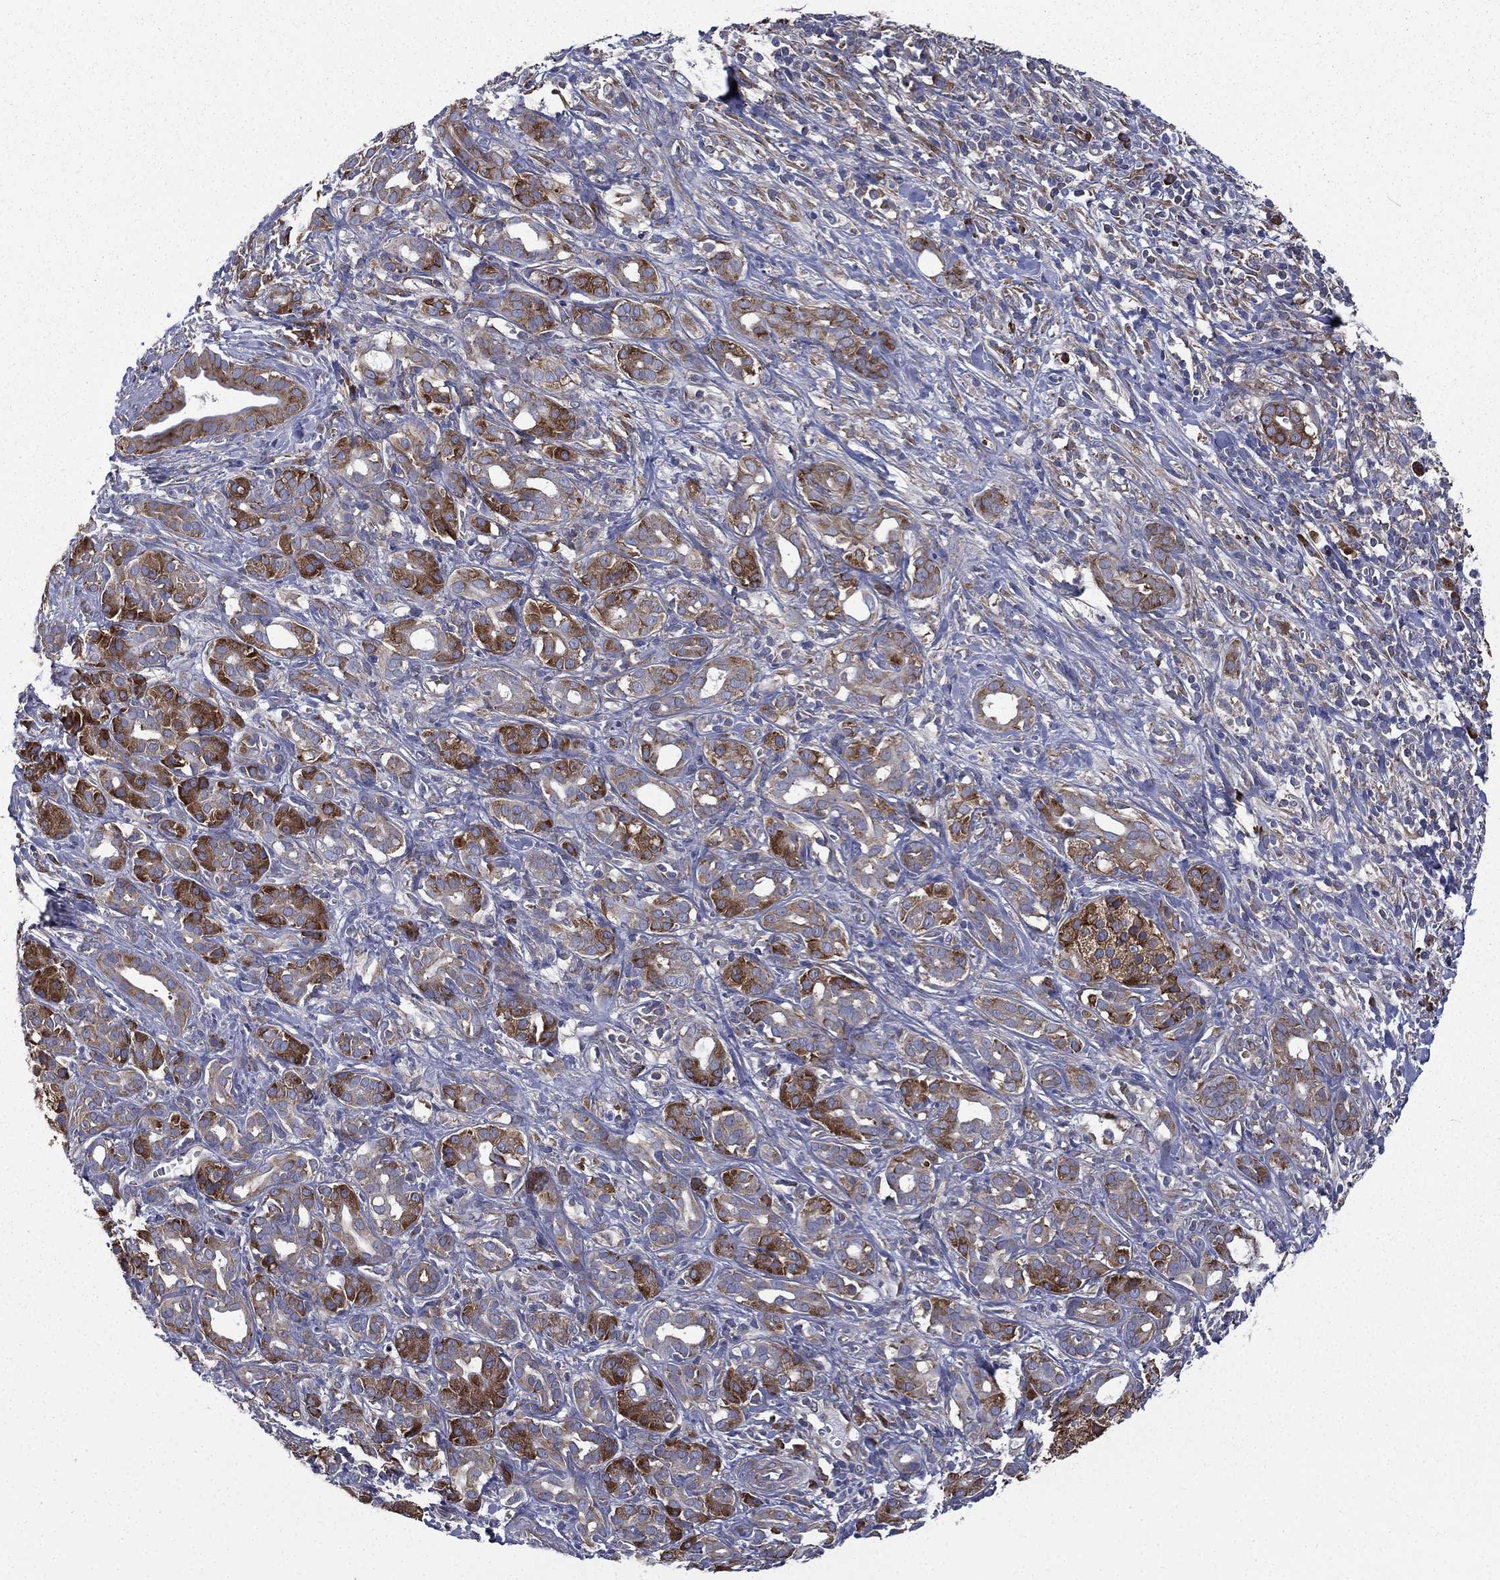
{"staining": {"intensity": "strong", "quantity": "25%-75%", "location": "cytoplasmic/membranous"}, "tissue": "pancreatic cancer", "cell_type": "Tumor cells", "image_type": "cancer", "snomed": [{"axis": "morphology", "description": "Adenocarcinoma, NOS"}, {"axis": "topography", "description": "Pancreas"}], "caption": "Human pancreatic cancer stained for a protein (brown) displays strong cytoplasmic/membranous positive staining in approximately 25%-75% of tumor cells.", "gene": "FARSA", "patient": {"sex": "male", "age": 61}}